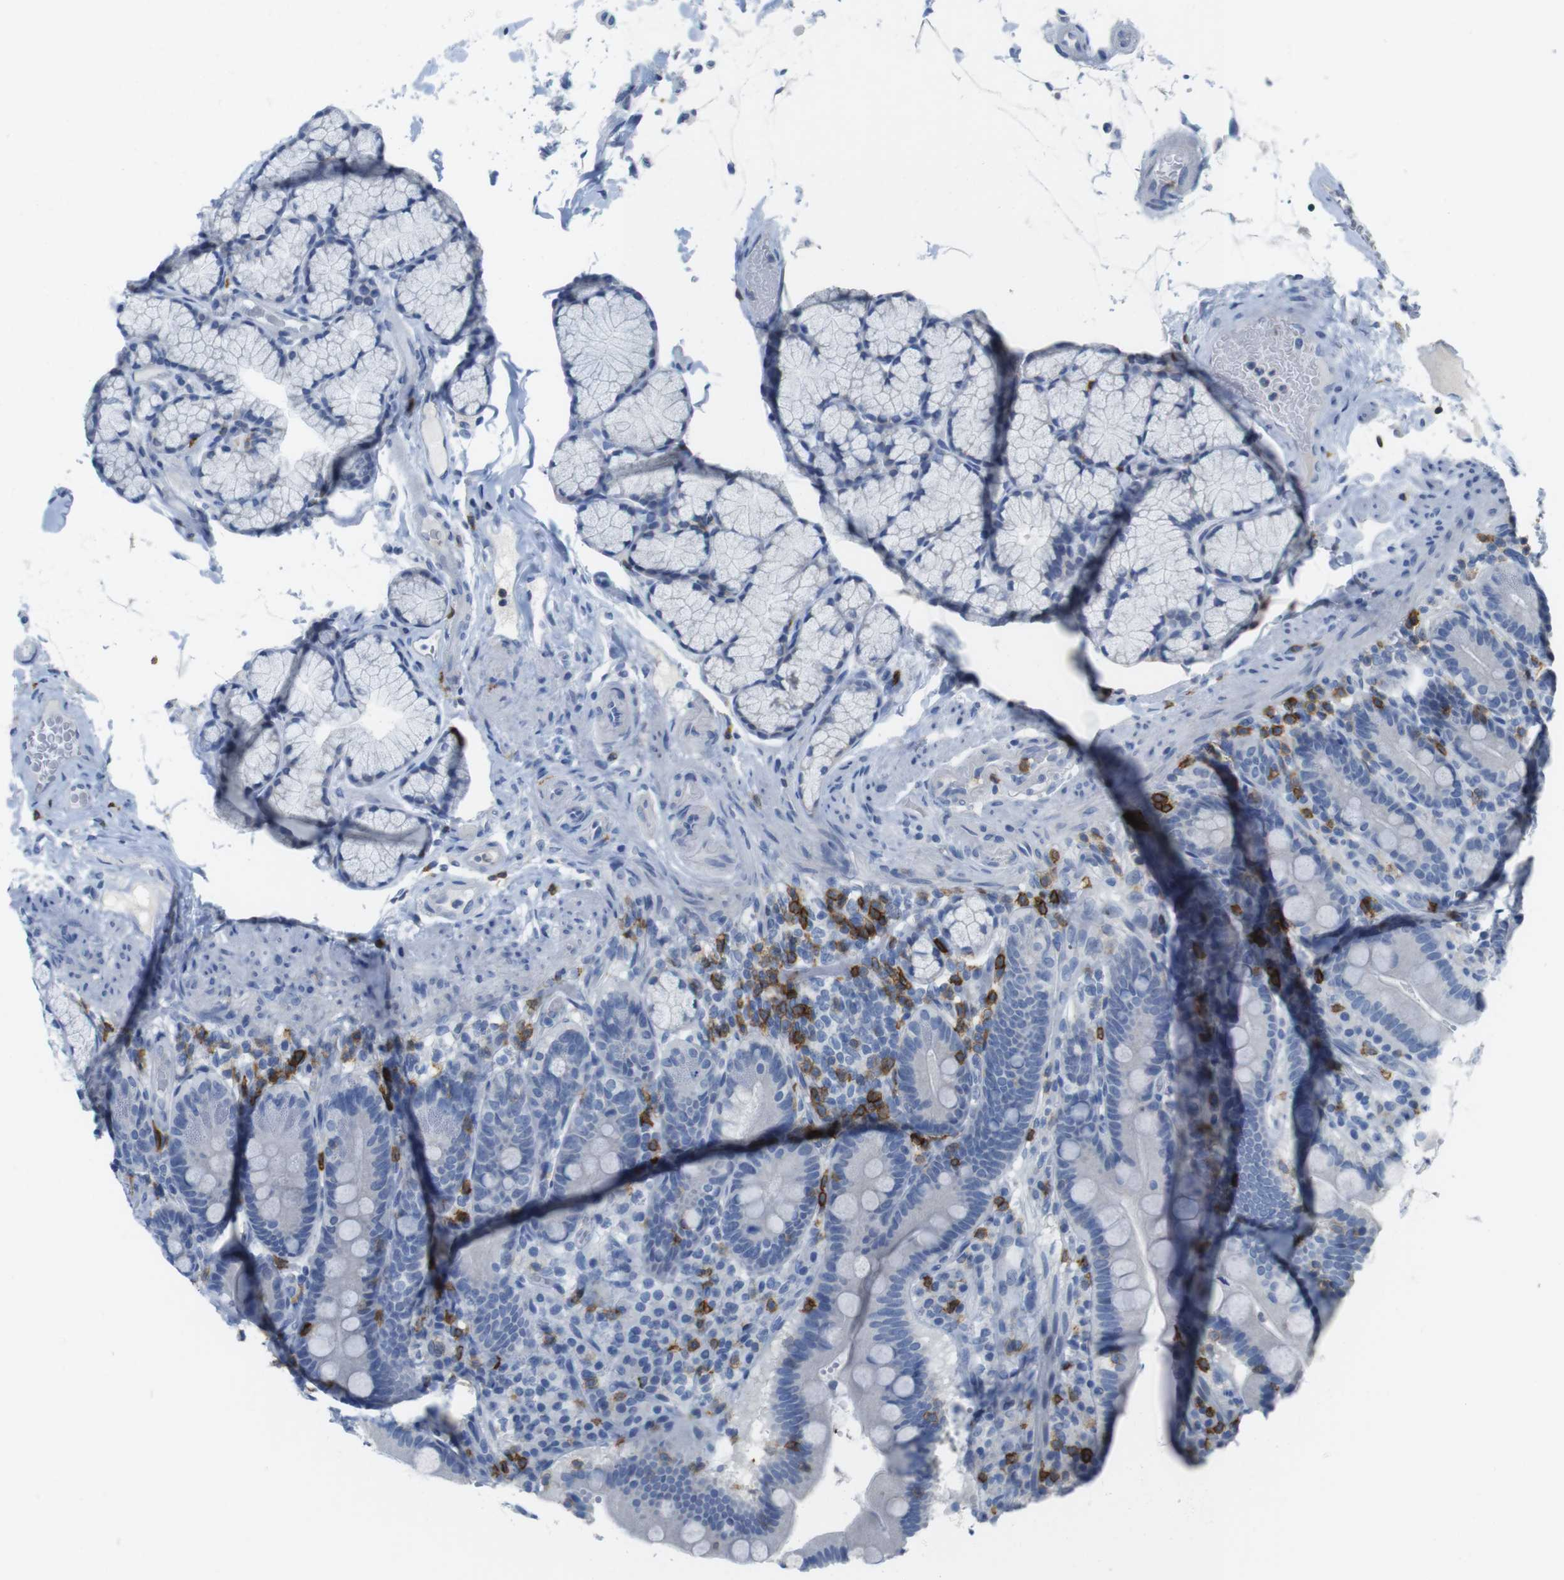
{"staining": {"intensity": "negative", "quantity": "none", "location": "none"}, "tissue": "duodenum", "cell_type": "Glandular cells", "image_type": "normal", "snomed": [{"axis": "morphology", "description": "Normal tissue, NOS"}, {"axis": "topography", "description": "Small intestine, NOS"}], "caption": "This is a photomicrograph of immunohistochemistry staining of unremarkable duodenum, which shows no positivity in glandular cells.", "gene": "CD5", "patient": {"sex": "female", "age": 71}}